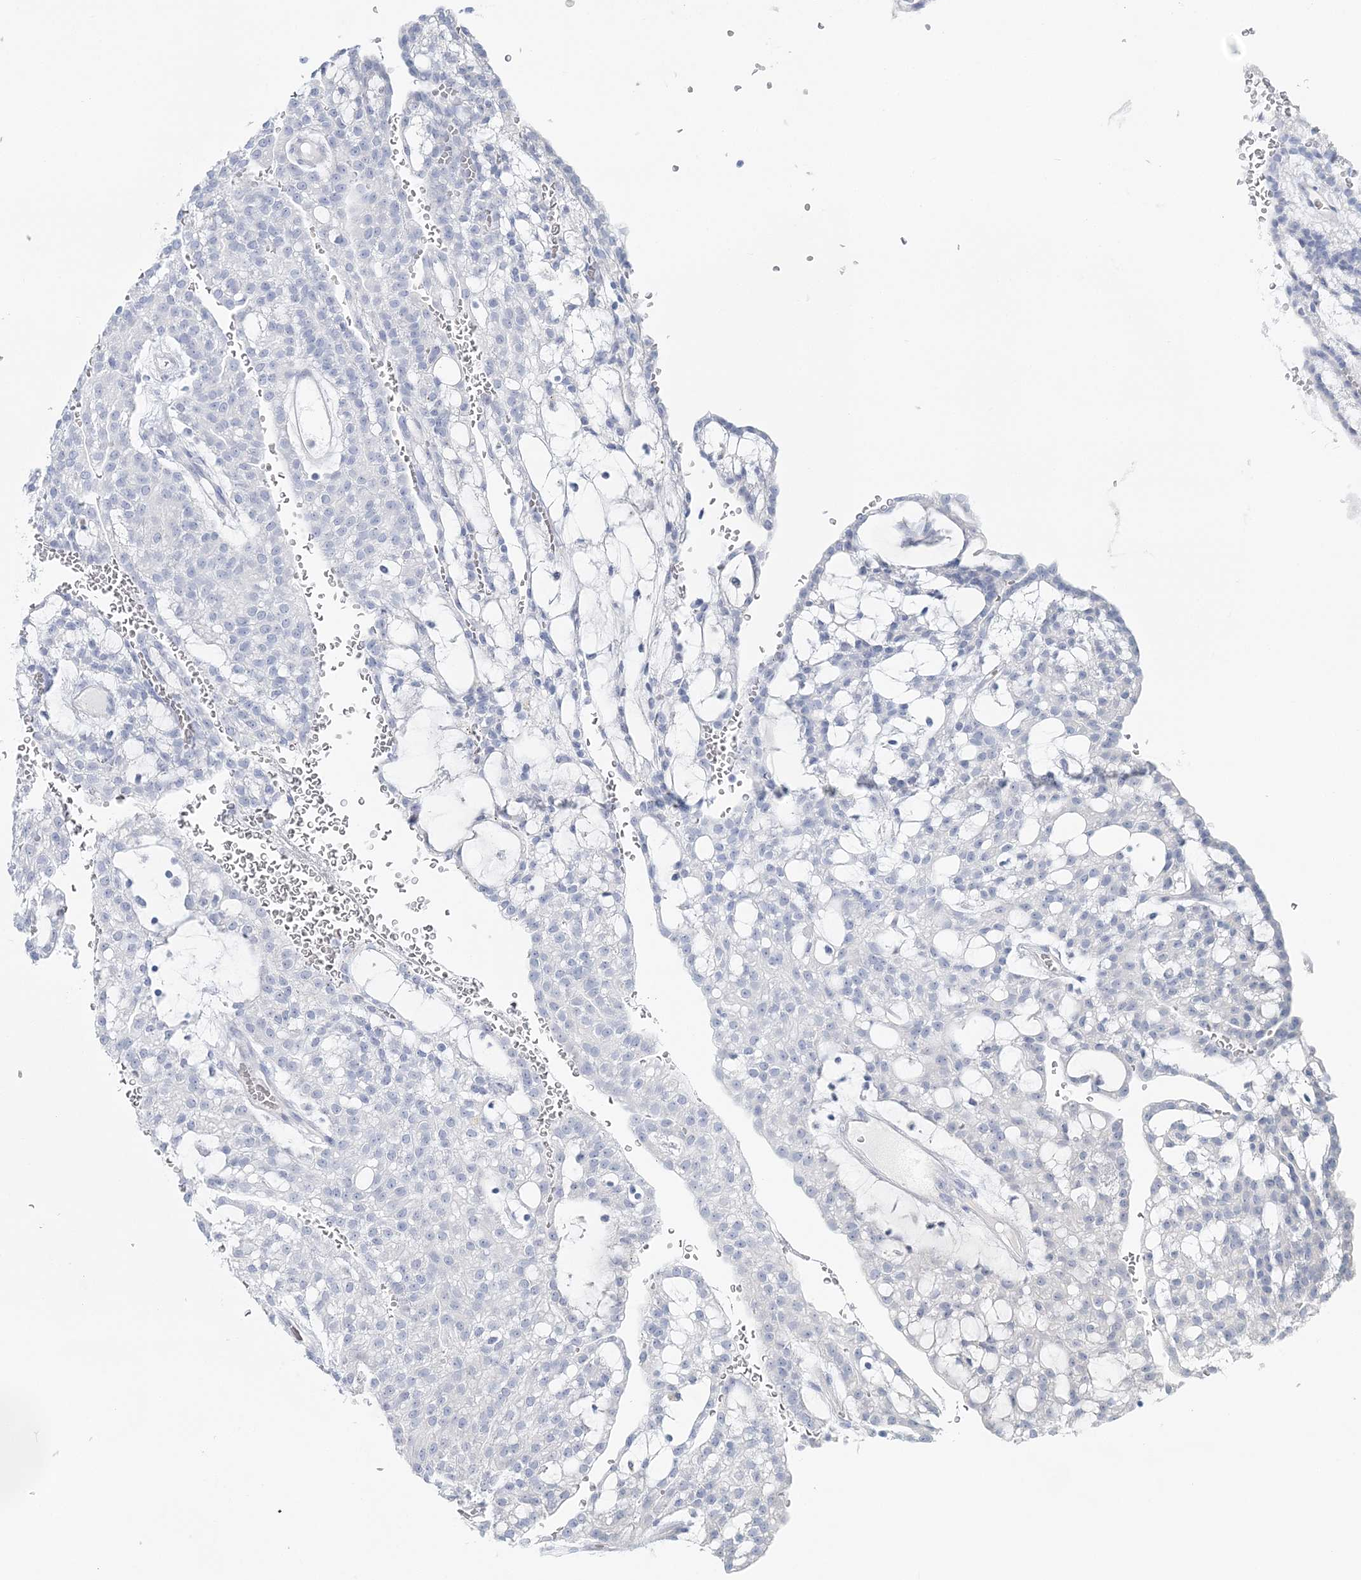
{"staining": {"intensity": "negative", "quantity": "none", "location": "none"}, "tissue": "renal cancer", "cell_type": "Tumor cells", "image_type": "cancer", "snomed": [{"axis": "morphology", "description": "Adenocarcinoma, NOS"}, {"axis": "topography", "description": "Kidney"}], "caption": "Immunohistochemical staining of adenocarcinoma (renal) shows no significant expression in tumor cells. Nuclei are stained in blue.", "gene": "CYP3A4", "patient": {"sex": "male", "age": 63}}